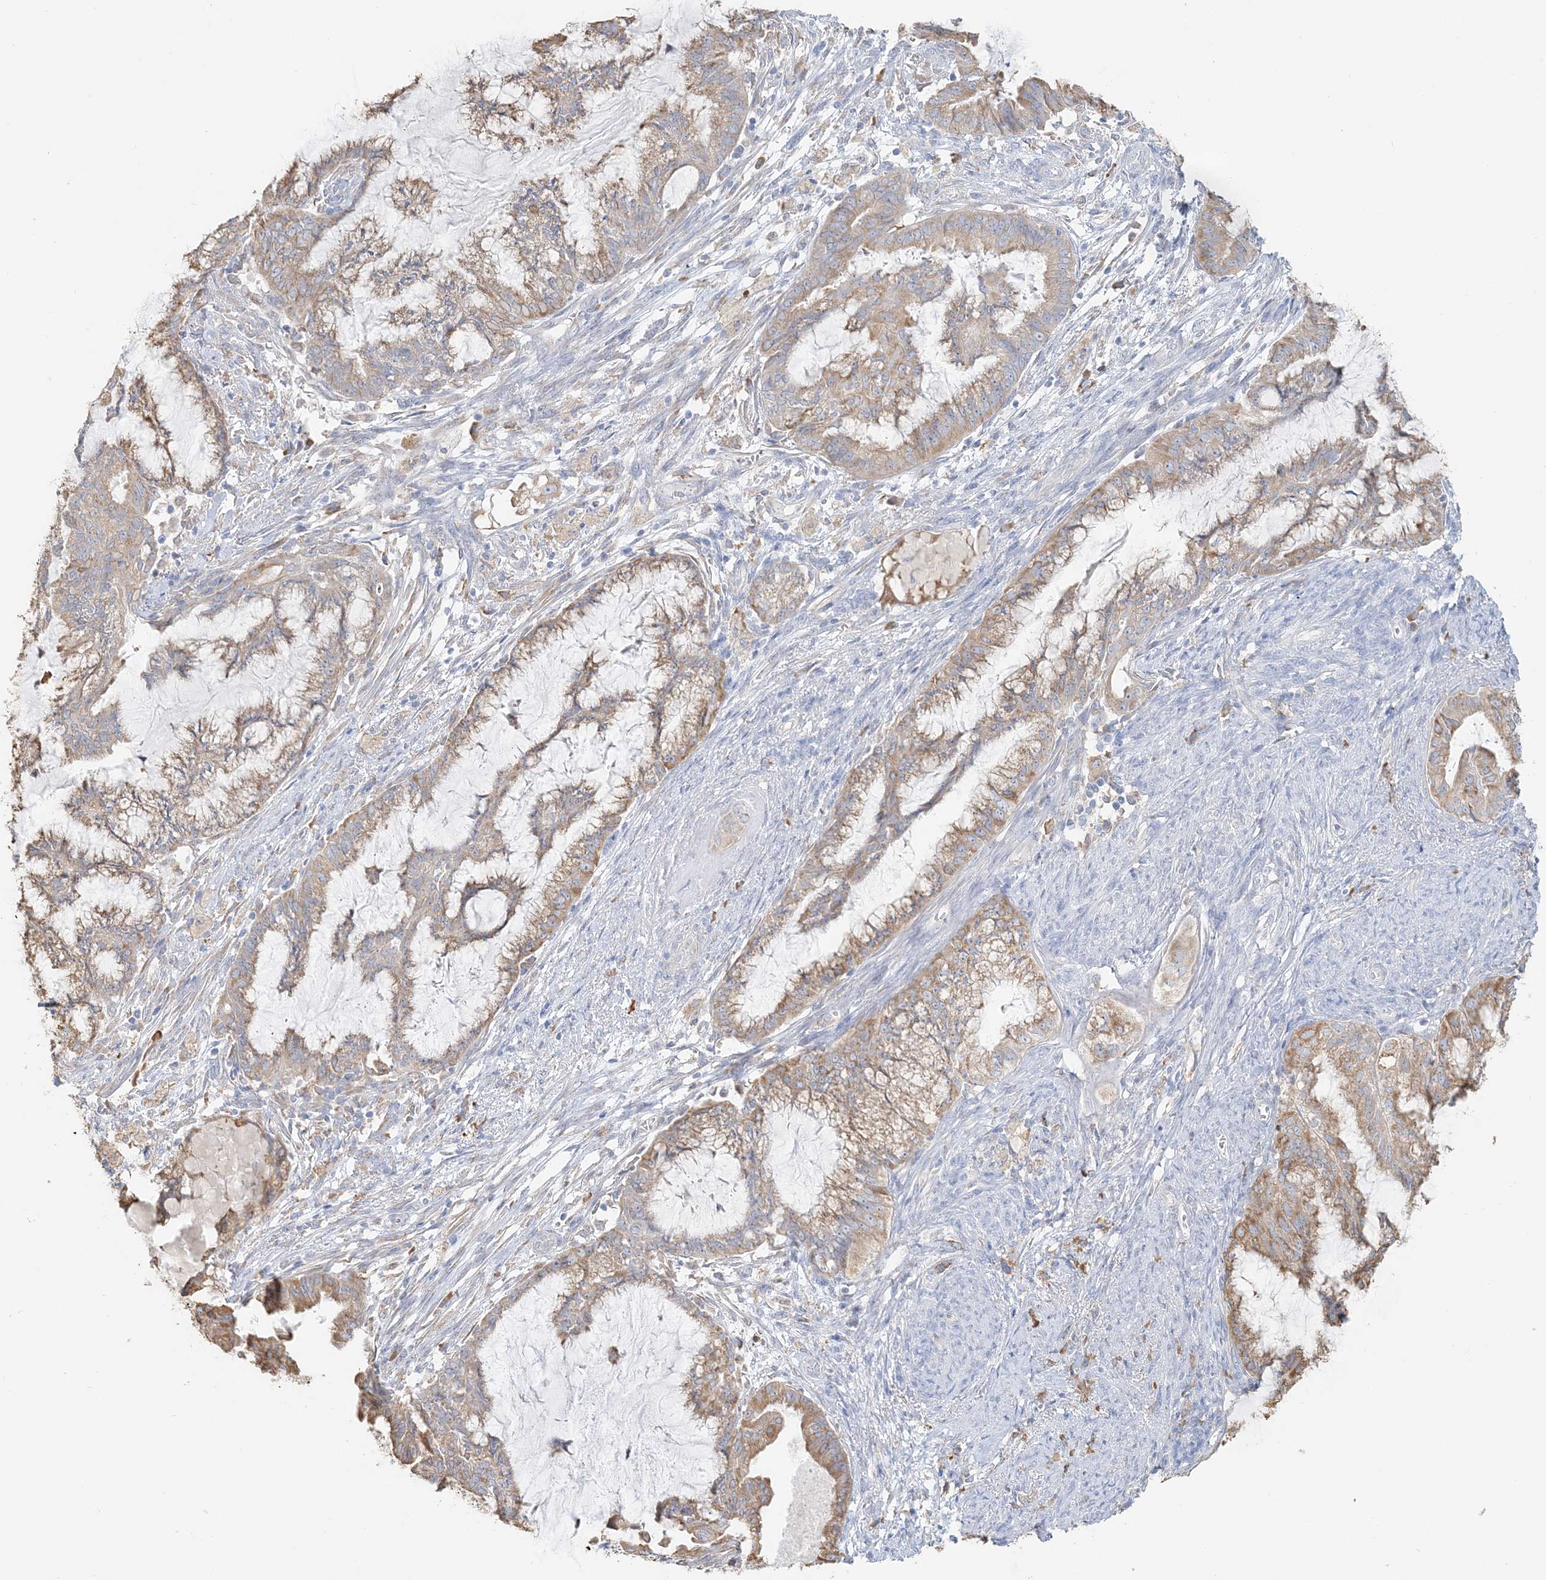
{"staining": {"intensity": "moderate", "quantity": "25%-75%", "location": "cytoplasmic/membranous"}, "tissue": "endometrial cancer", "cell_type": "Tumor cells", "image_type": "cancer", "snomed": [{"axis": "morphology", "description": "Adenocarcinoma, NOS"}, {"axis": "topography", "description": "Endometrium"}], "caption": "Immunohistochemical staining of human adenocarcinoma (endometrial) demonstrates medium levels of moderate cytoplasmic/membranous staining in approximately 25%-75% of tumor cells. The protein is stained brown, and the nuclei are stained in blue (DAB IHC with brightfield microscopy, high magnification).", "gene": "TBC1D5", "patient": {"sex": "female", "age": 86}}